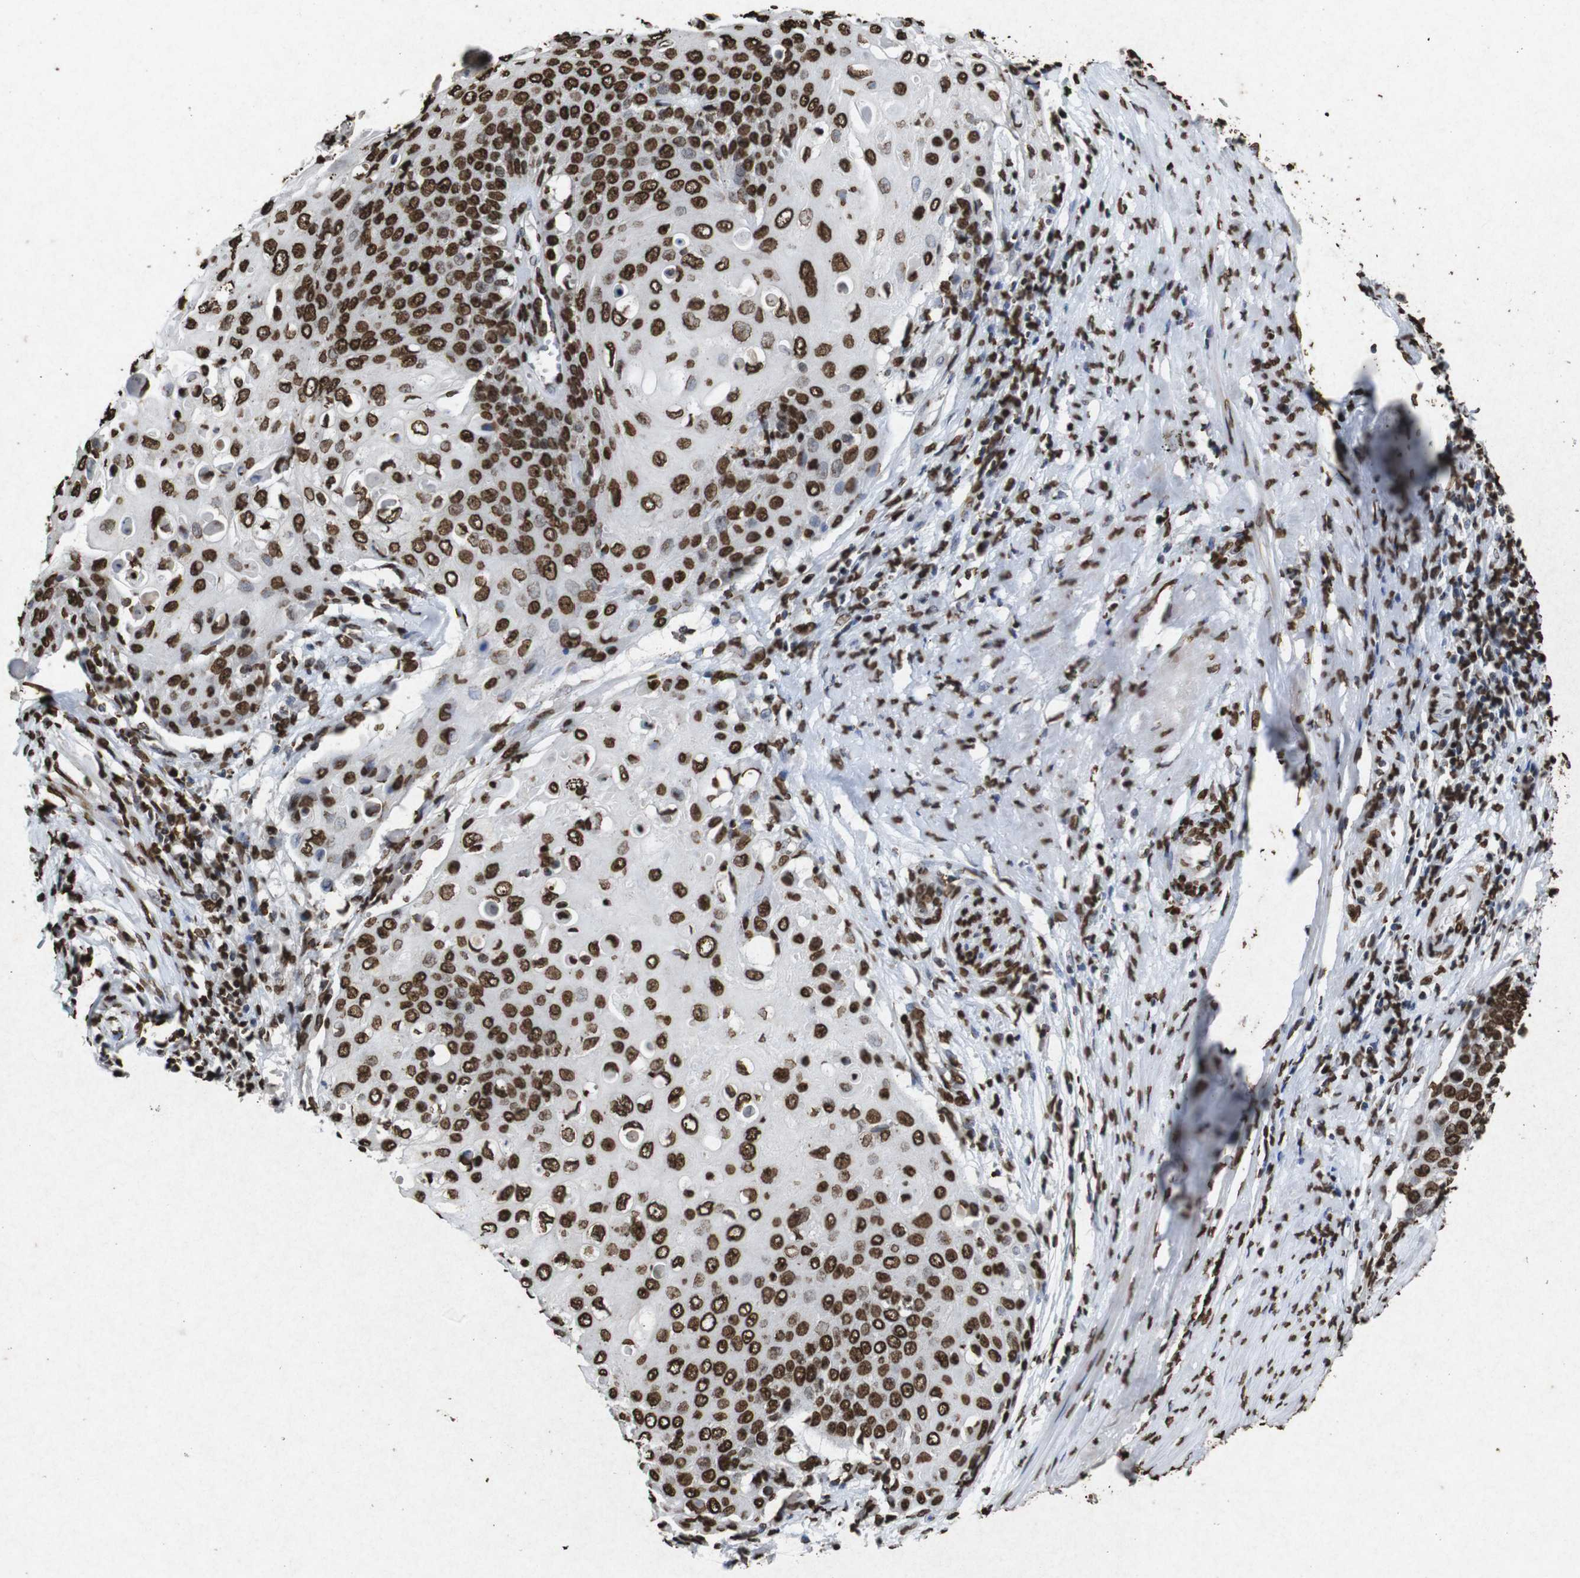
{"staining": {"intensity": "strong", "quantity": ">75%", "location": "nuclear"}, "tissue": "cervical cancer", "cell_type": "Tumor cells", "image_type": "cancer", "snomed": [{"axis": "morphology", "description": "Squamous cell carcinoma, NOS"}, {"axis": "topography", "description": "Cervix"}], "caption": "Protein expression analysis of cervical squamous cell carcinoma shows strong nuclear staining in approximately >75% of tumor cells.", "gene": "MDM2", "patient": {"sex": "female", "age": 39}}